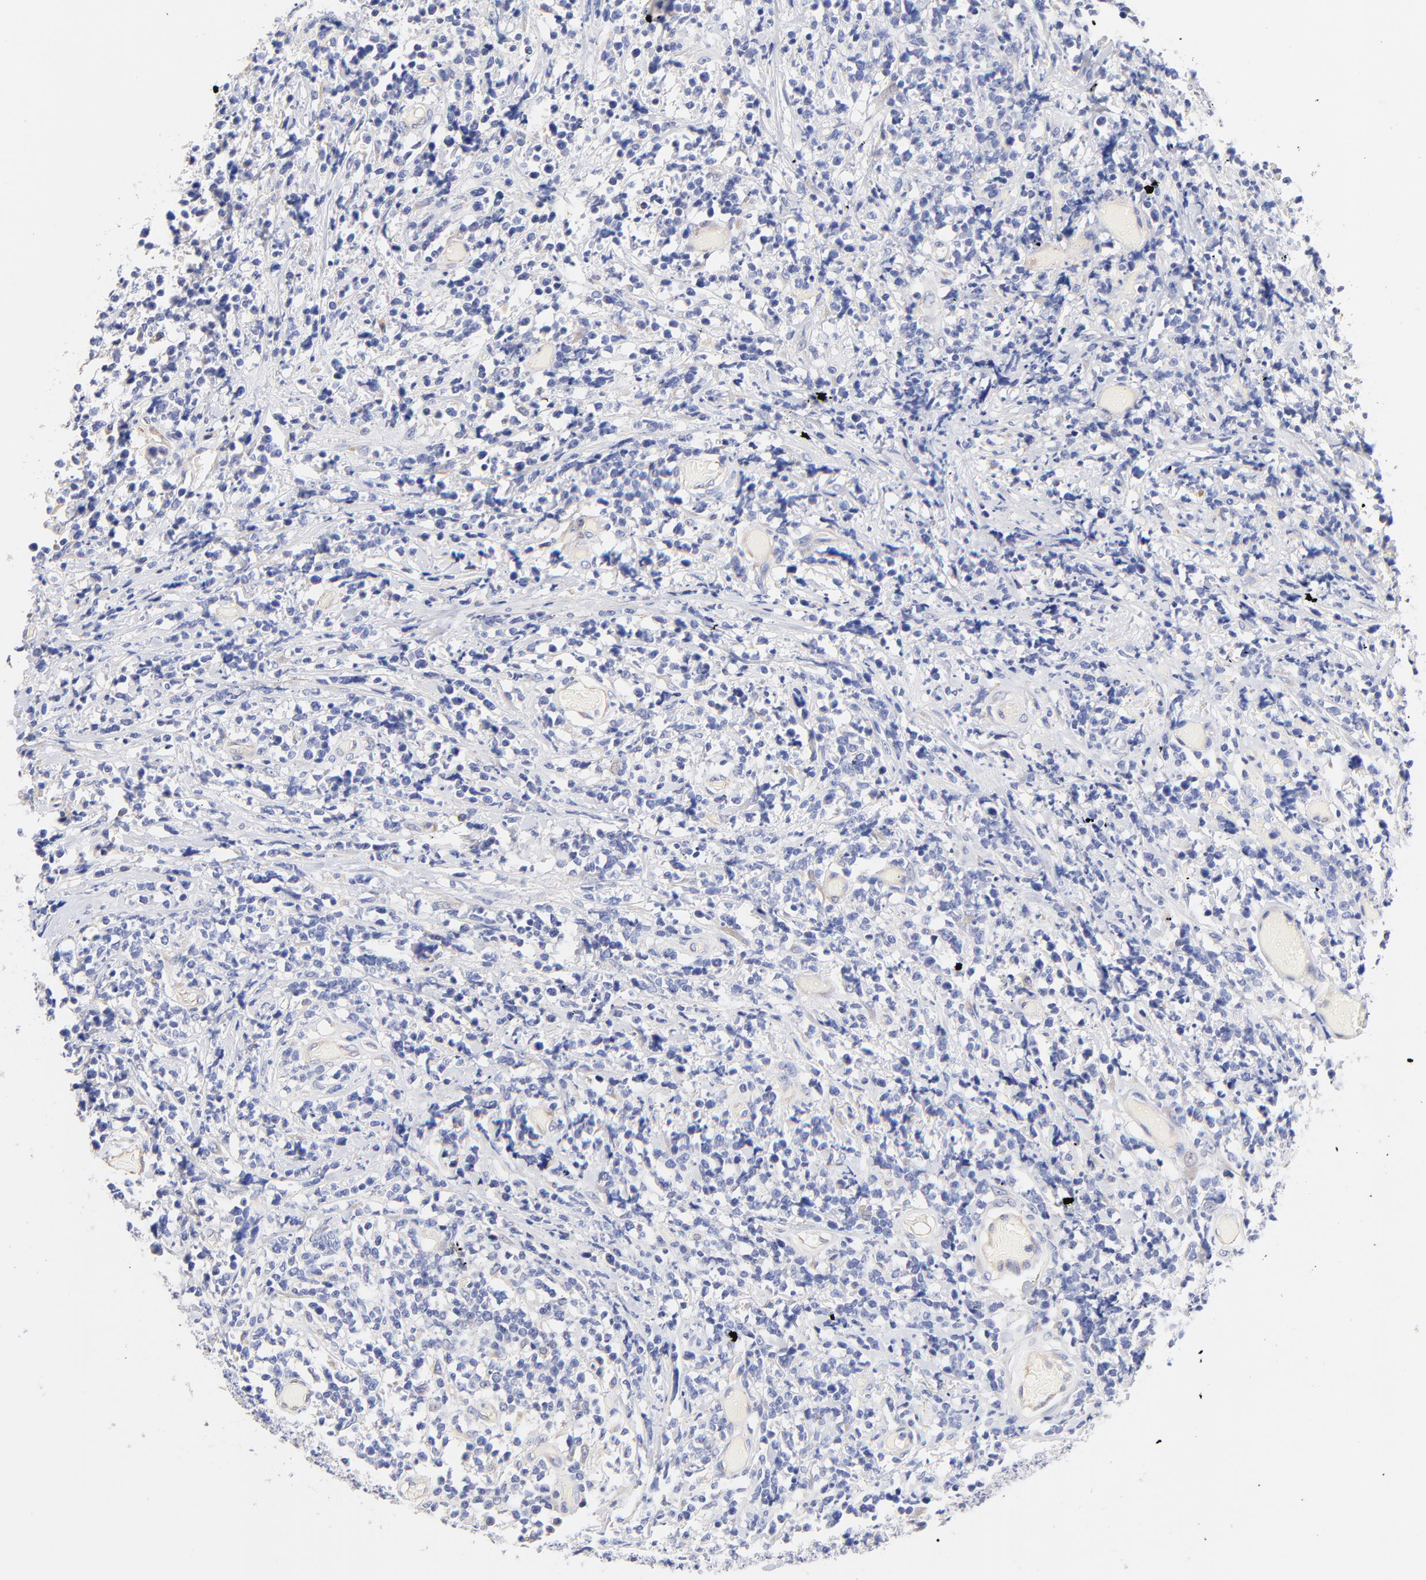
{"staining": {"intensity": "negative", "quantity": "none", "location": "none"}, "tissue": "lymphoma", "cell_type": "Tumor cells", "image_type": "cancer", "snomed": [{"axis": "morphology", "description": "Malignant lymphoma, non-Hodgkin's type, High grade"}, {"axis": "topography", "description": "Colon"}], "caption": "Immunohistochemistry (IHC) of human lymphoma exhibits no positivity in tumor cells.", "gene": "HS3ST1", "patient": {"sex": "male", "age": 82}}